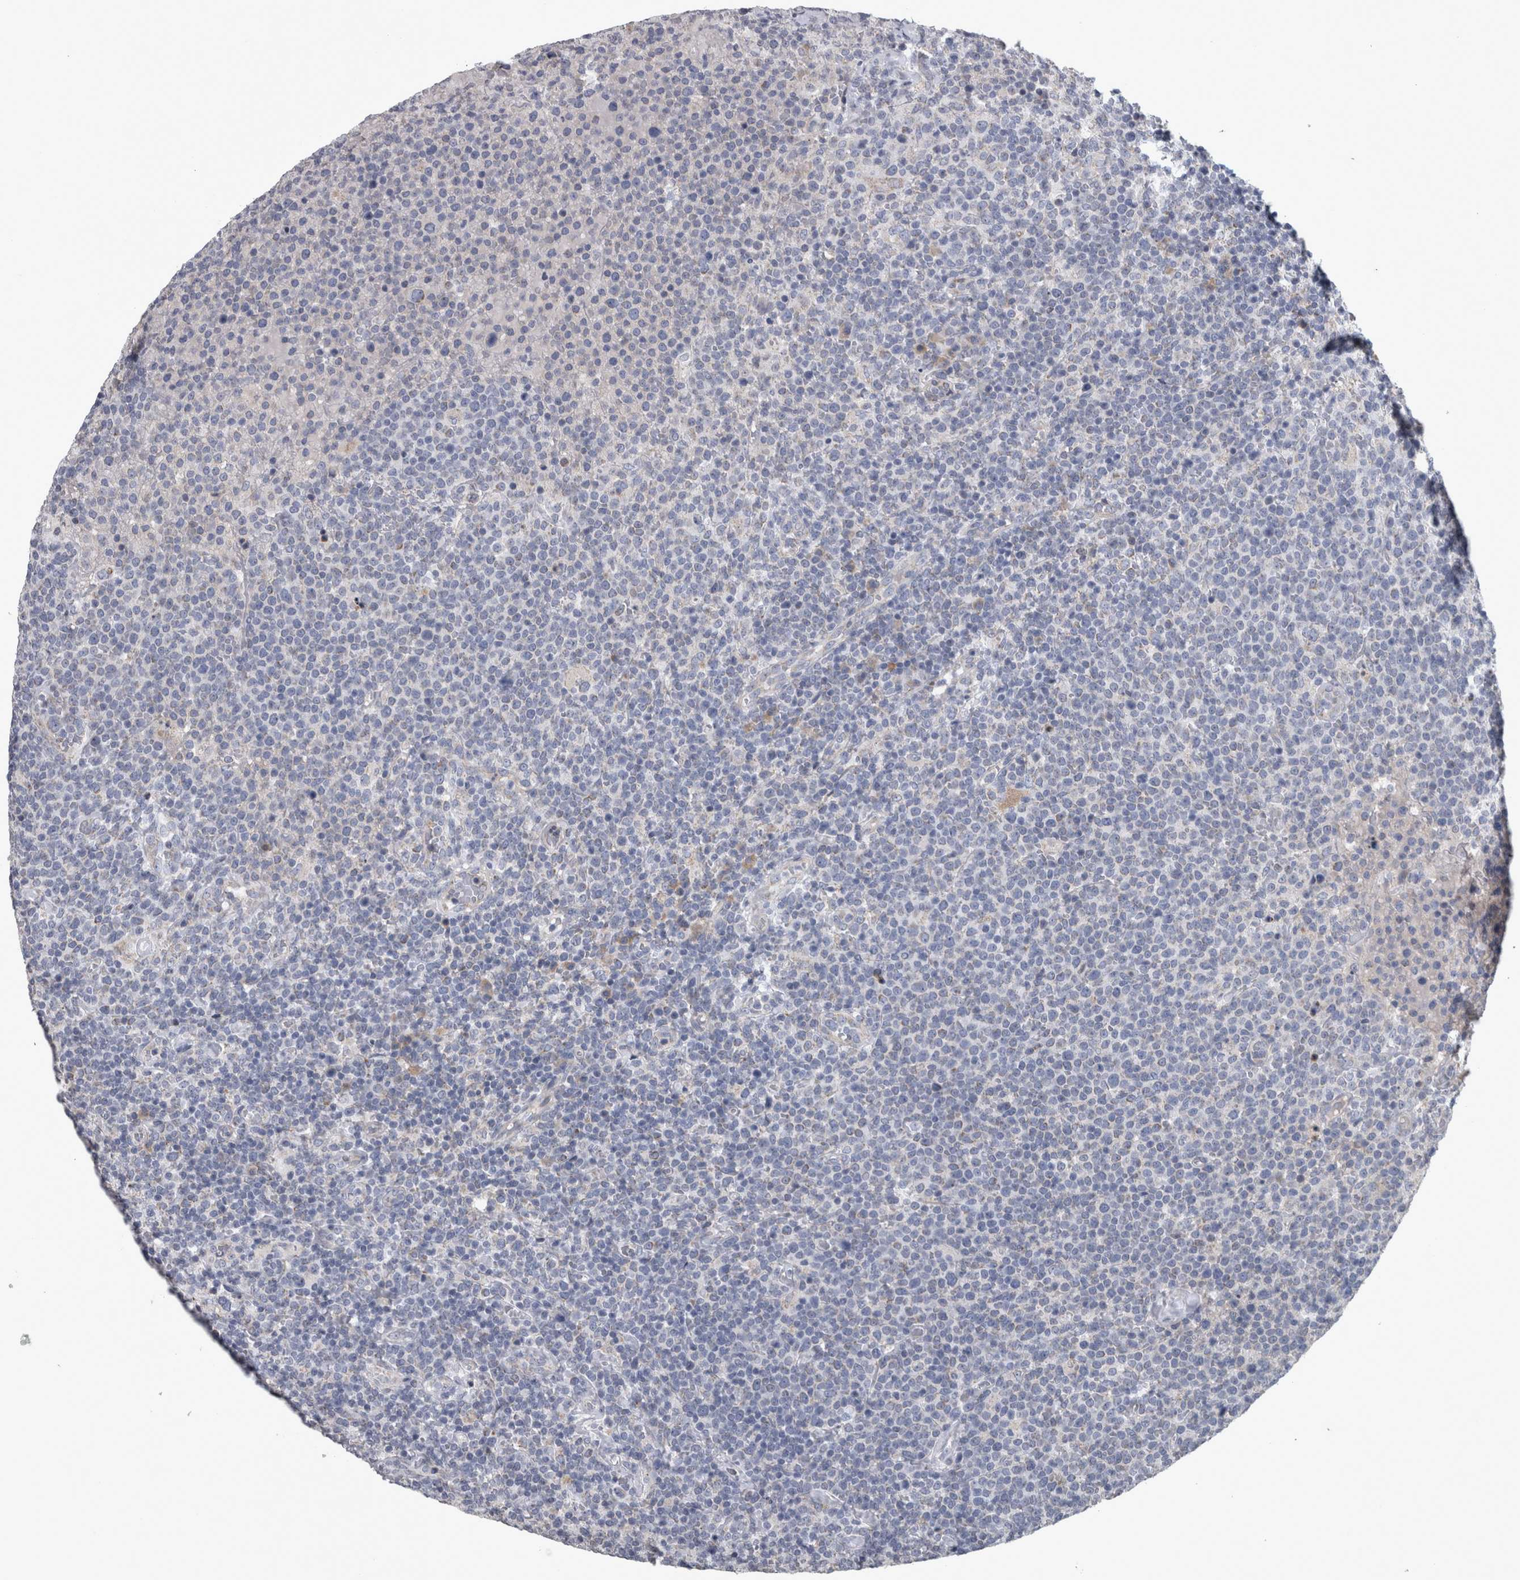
{"staining": {"intensity": "negative", "quantity": "none", "location": "none"}, "tissue": "lymphoma", "cell_type": "Tumor cells", "image_type": "cancer", "snomed": [{"axis": "morphology", "description": "Malignant lymphoma, non-Hodgkin's type, High grade"}, {"axis": "topography", "description": "Lymph node"}], "caption": "Human lymphoma stained for a protein using immunohistochemistry (IHC) demonstrates no expression in tumor cells.", "gene": "DBT", "patient": {"sex": "male", "age": 61}}